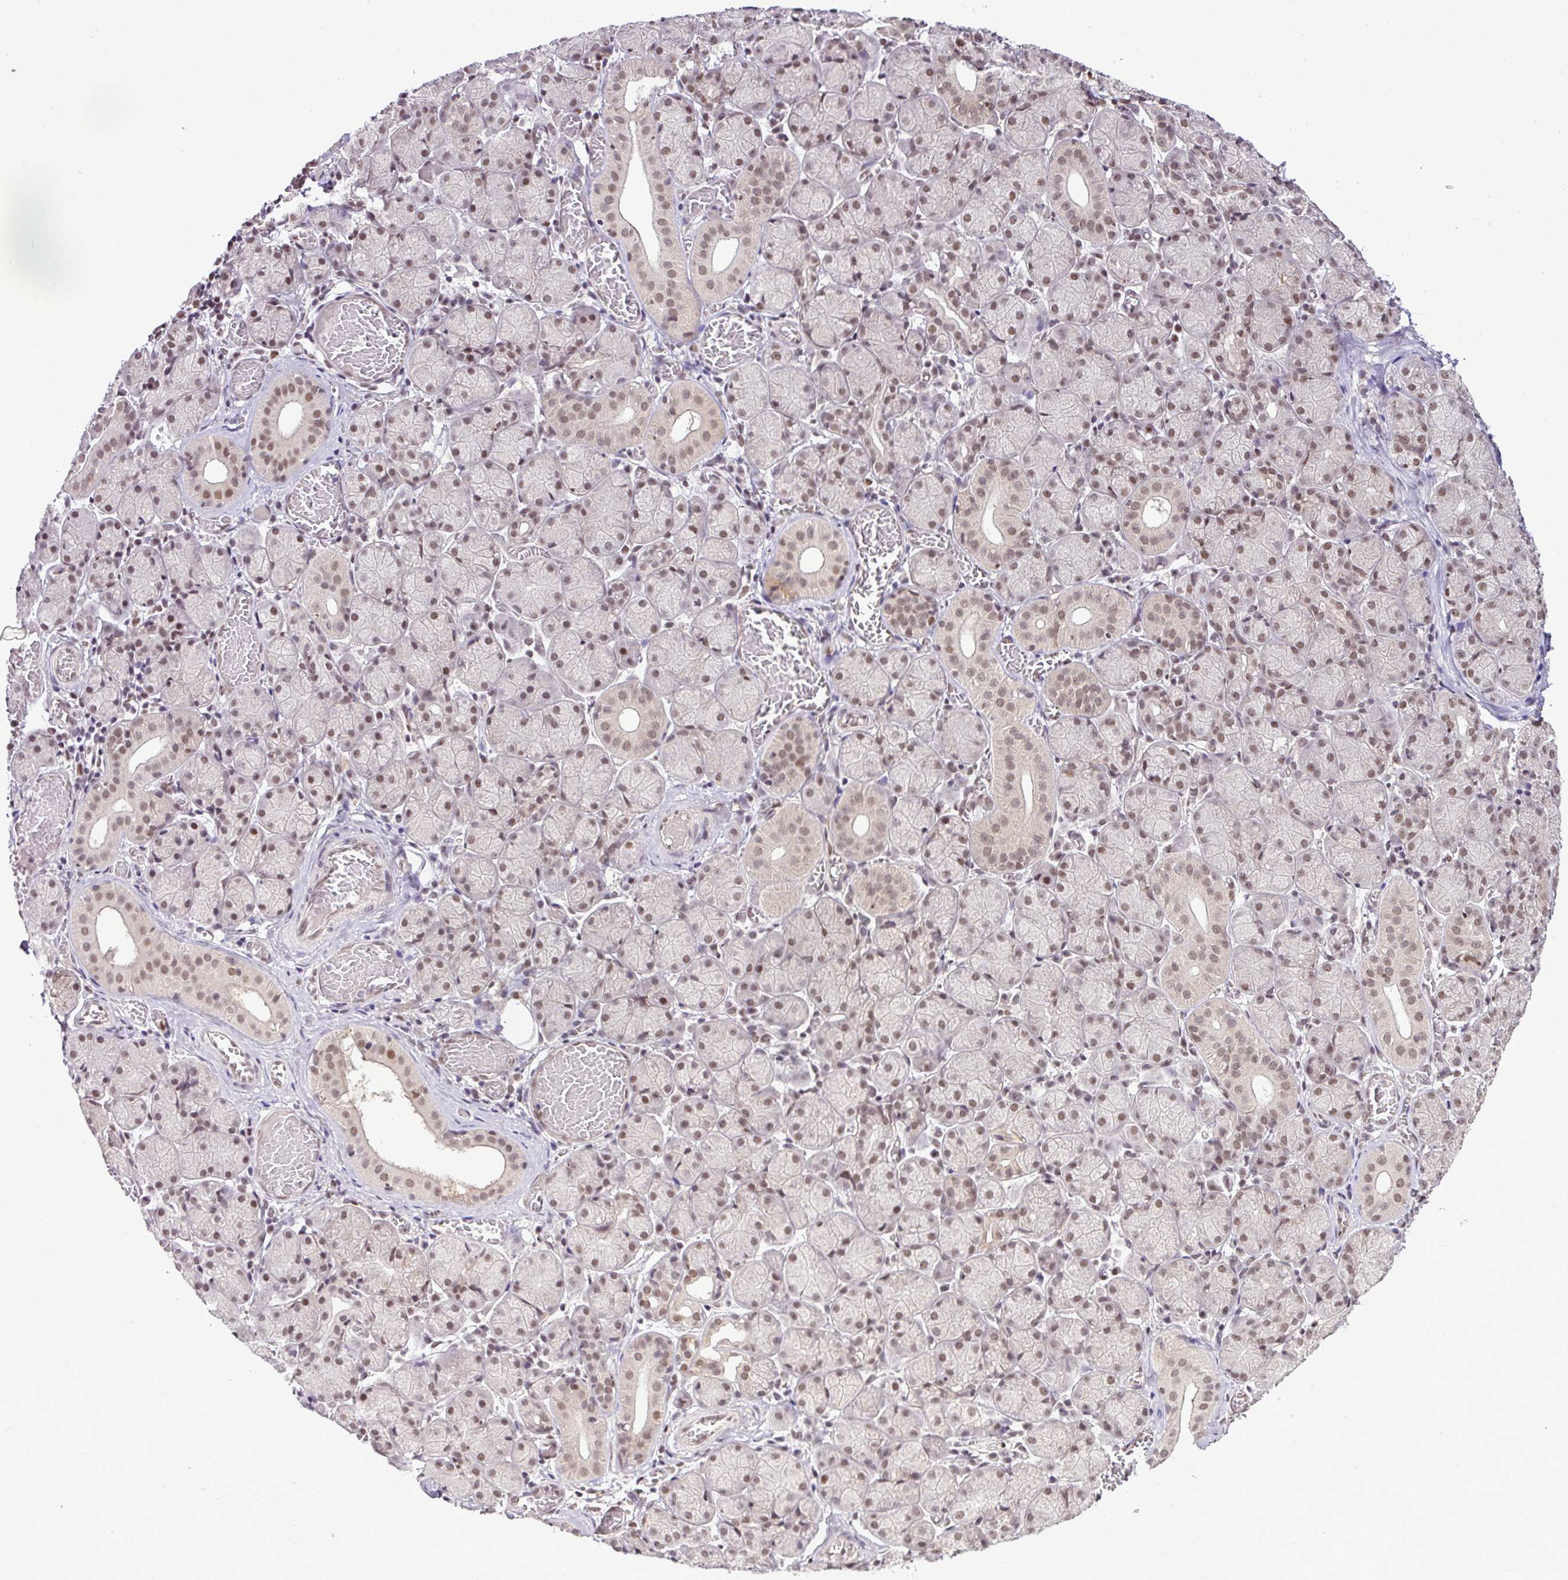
{"staining": {"intensity": "moderate", "quantity": ">75%", "location": "nuclear"}, "tissue": "salivary gland", "cell_type": "Glandular cells", "image_type": "normal", "snomed": [{"axis": "morphology", "description": "Normal tissue, NOS"}, {"axis": "topography", "description": "Salivary gland"}], "caption": "Brown immunohistochemical staining in normal human salivary gland reveals moderate nuclear expression in about >75% of glandular cells.", "gene": "PGAP4", "patient": {"sex": "female", "age": 24}}